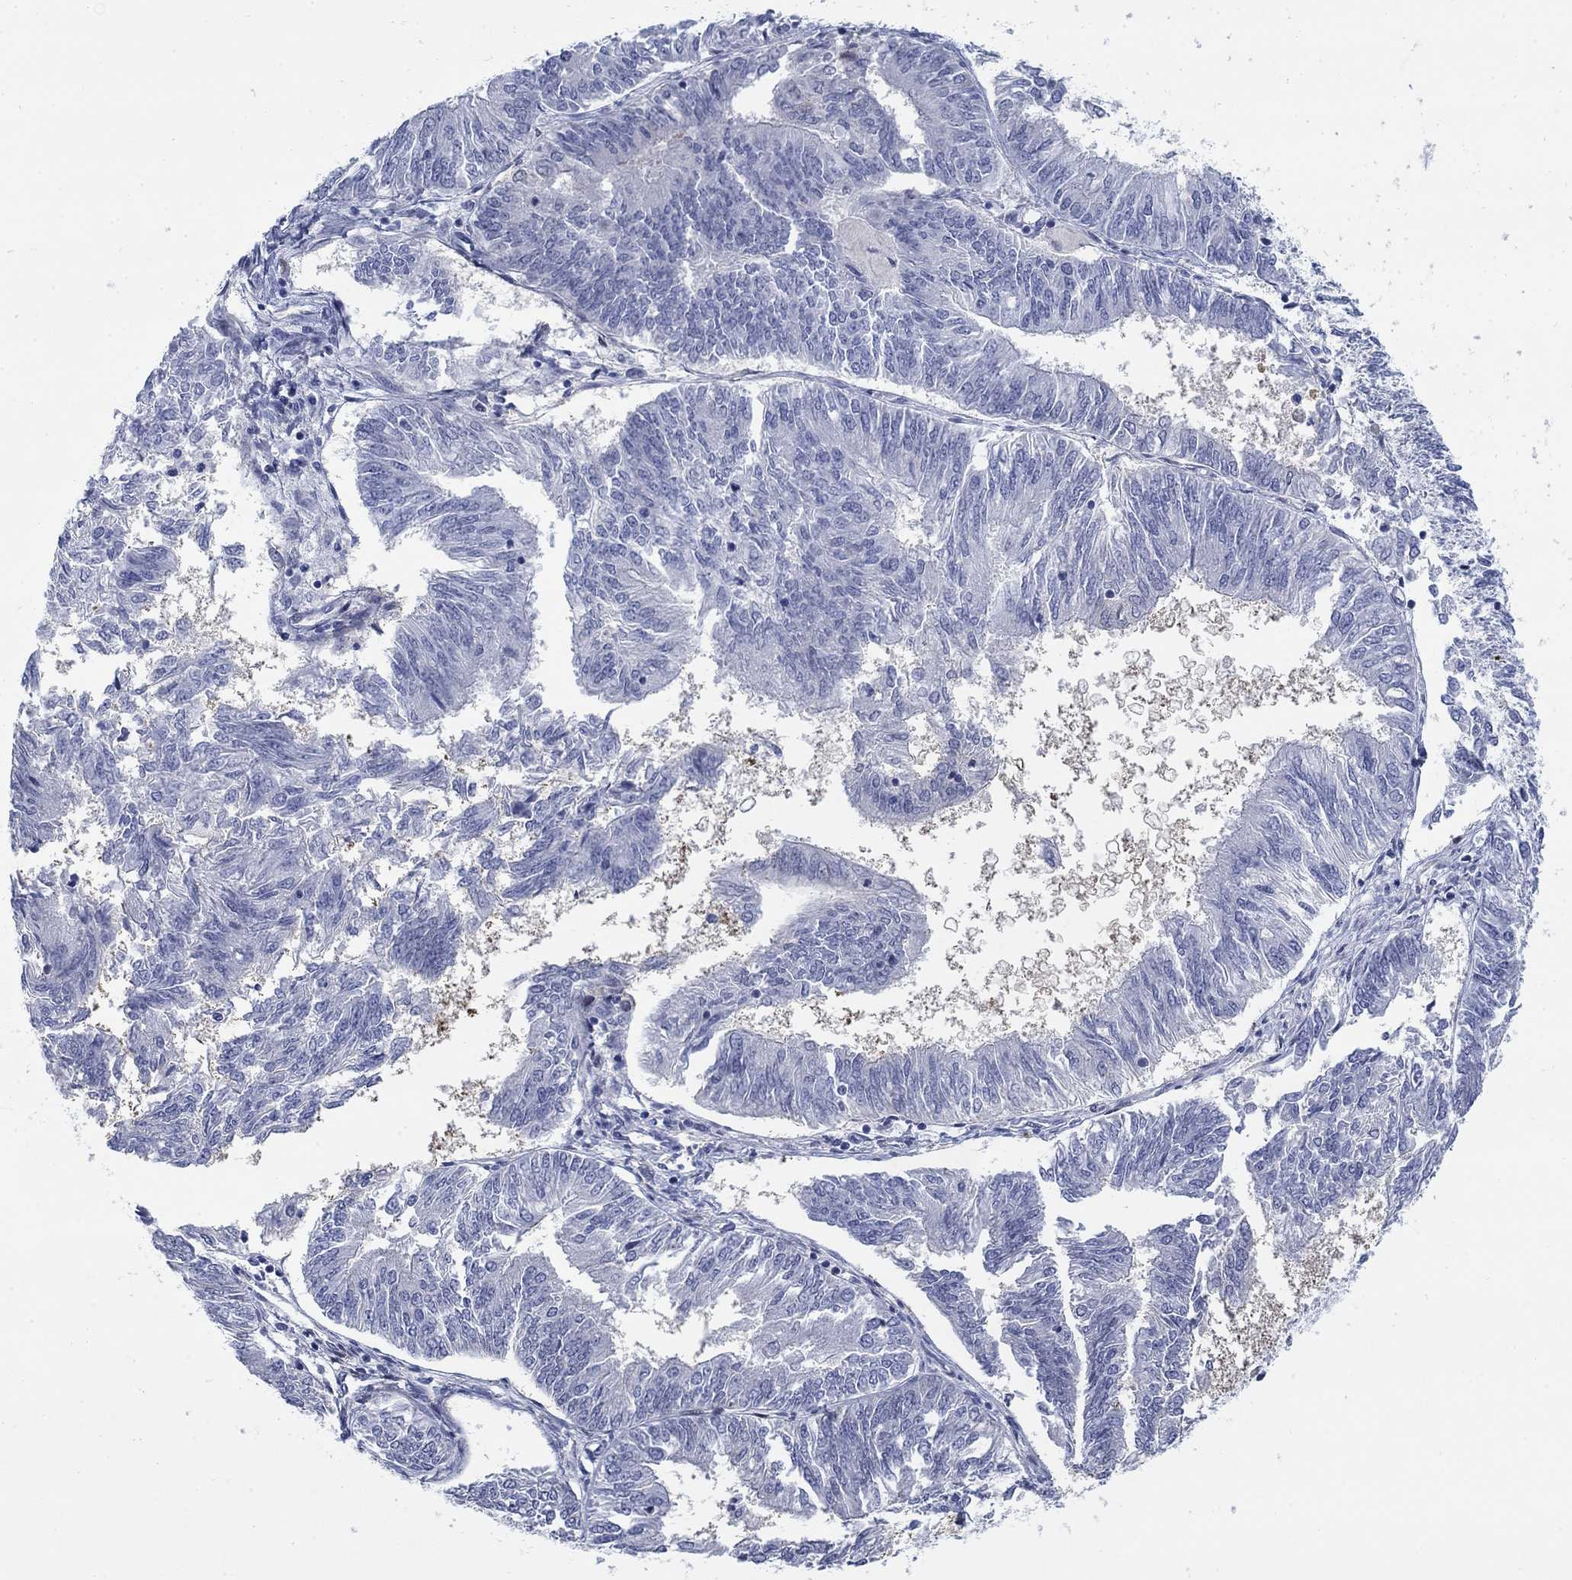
{"staining": {"intensity": "negative", "quantity": "none", "location": "none"}, "tissue": "endometrial cancer", "cell_type": "Tumor cells", "image_type": "cancer", "snomed": [{"axis": "morphology", "description": "Adenocarcinoma, NOS"}, {"axis": "topography", "description": "Endometrium"}], "caption": "The photomicrograph reveals no significant positivity in tumor cells of endometrial cancer.", "gene": "MYO3A", "patient": {"sex": "female", "age": 58}}